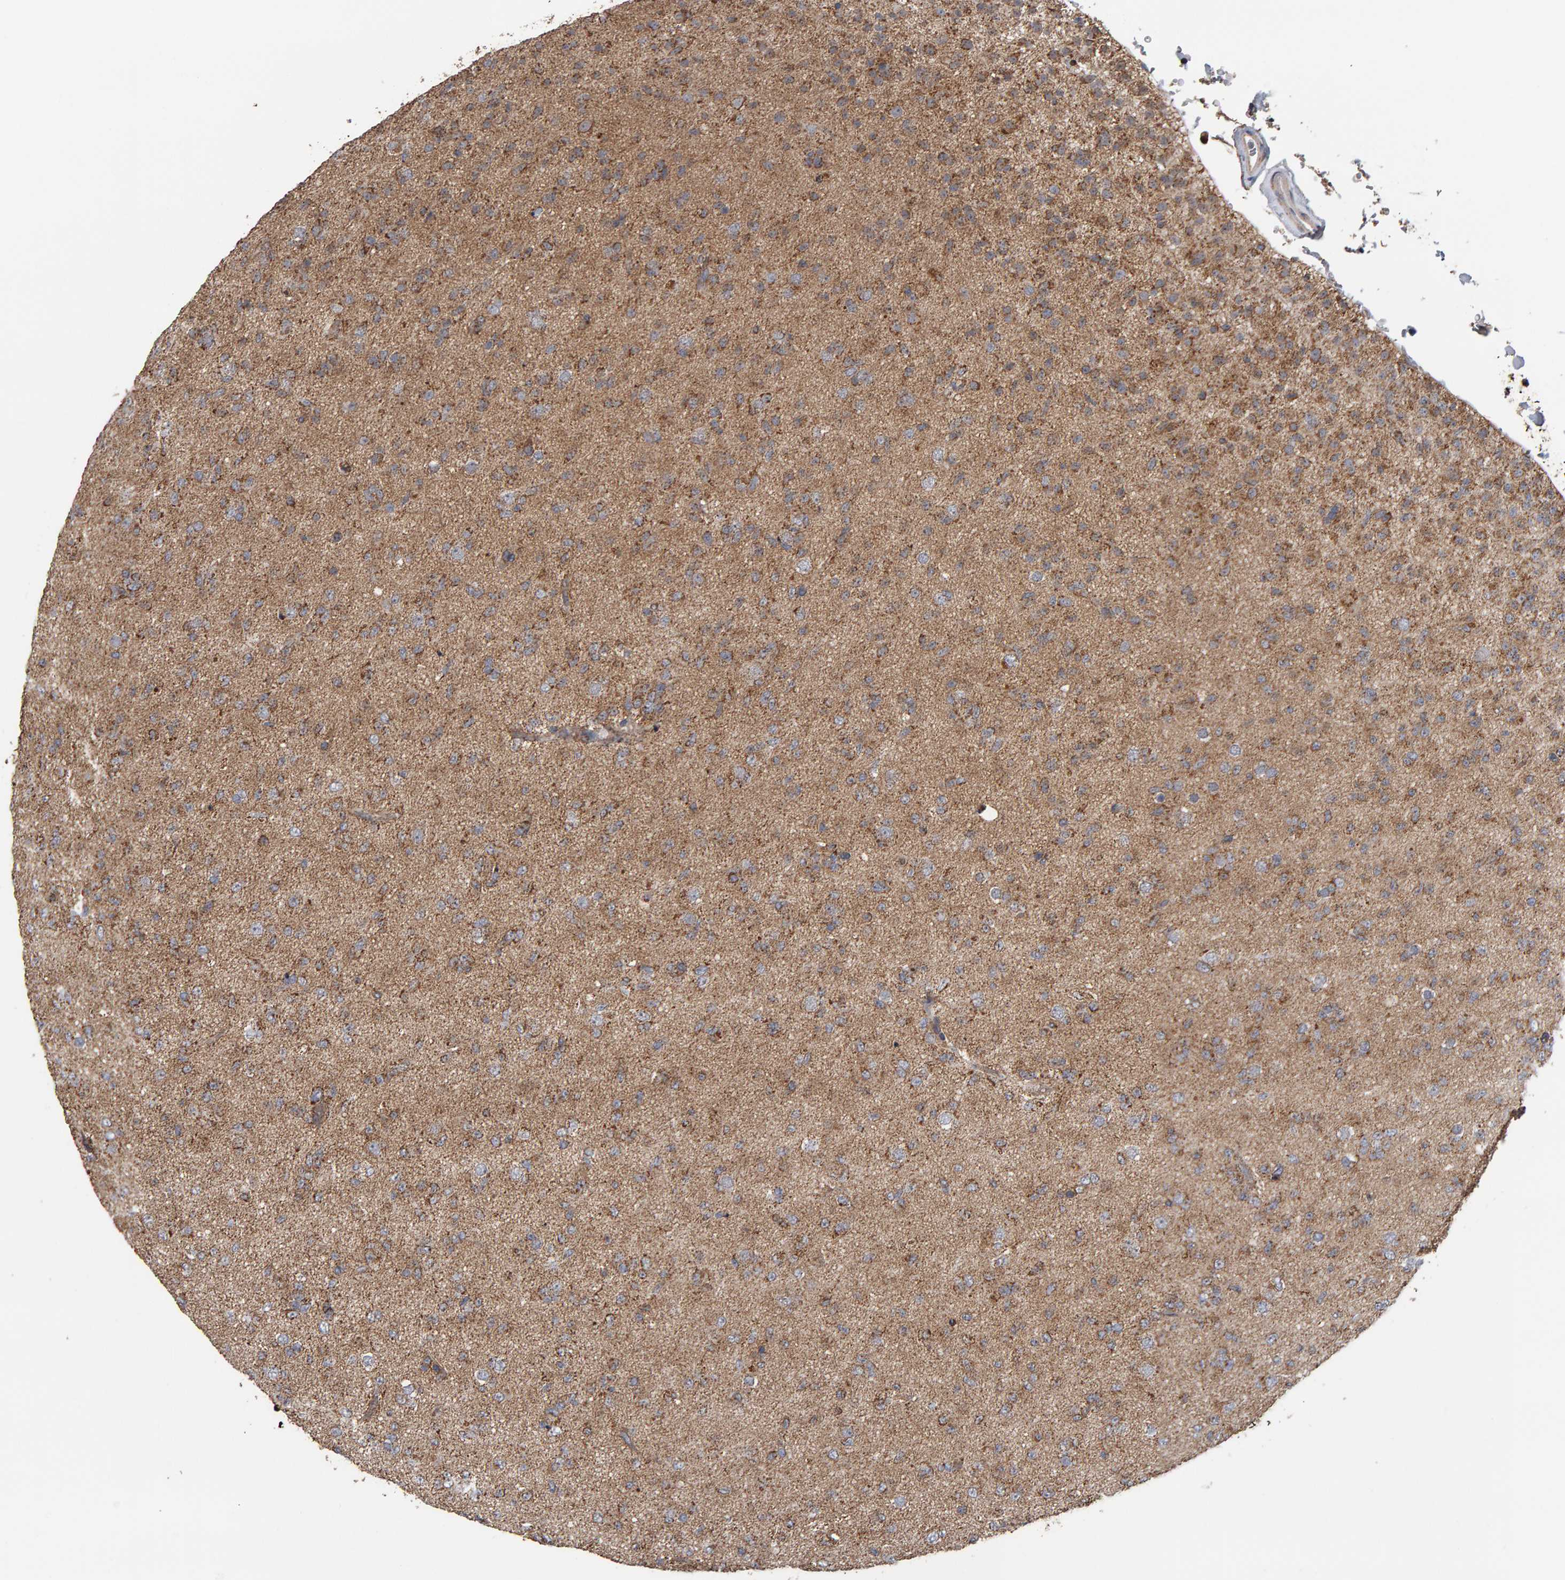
{"staining": {"intensity": "weak", "quantity": ">75%", "location": "cytoplasmic/membranous"}, "tissue": "glioma", "cell_type": "Tumor cells", "image_type": "cancer", "snomed": [{"axis": "morphology", "description": "Glioma, malignant, Low grade"}, {"axis": "topography", "description": "Brain"}], "caption": "Protein expression analysis of glioma exhibits weak cytoplasmic/membranous staining in approximately >75% of tumor cells.", "gene": "TOM1L1", "patient": {"sex": "male", "age": 65}}